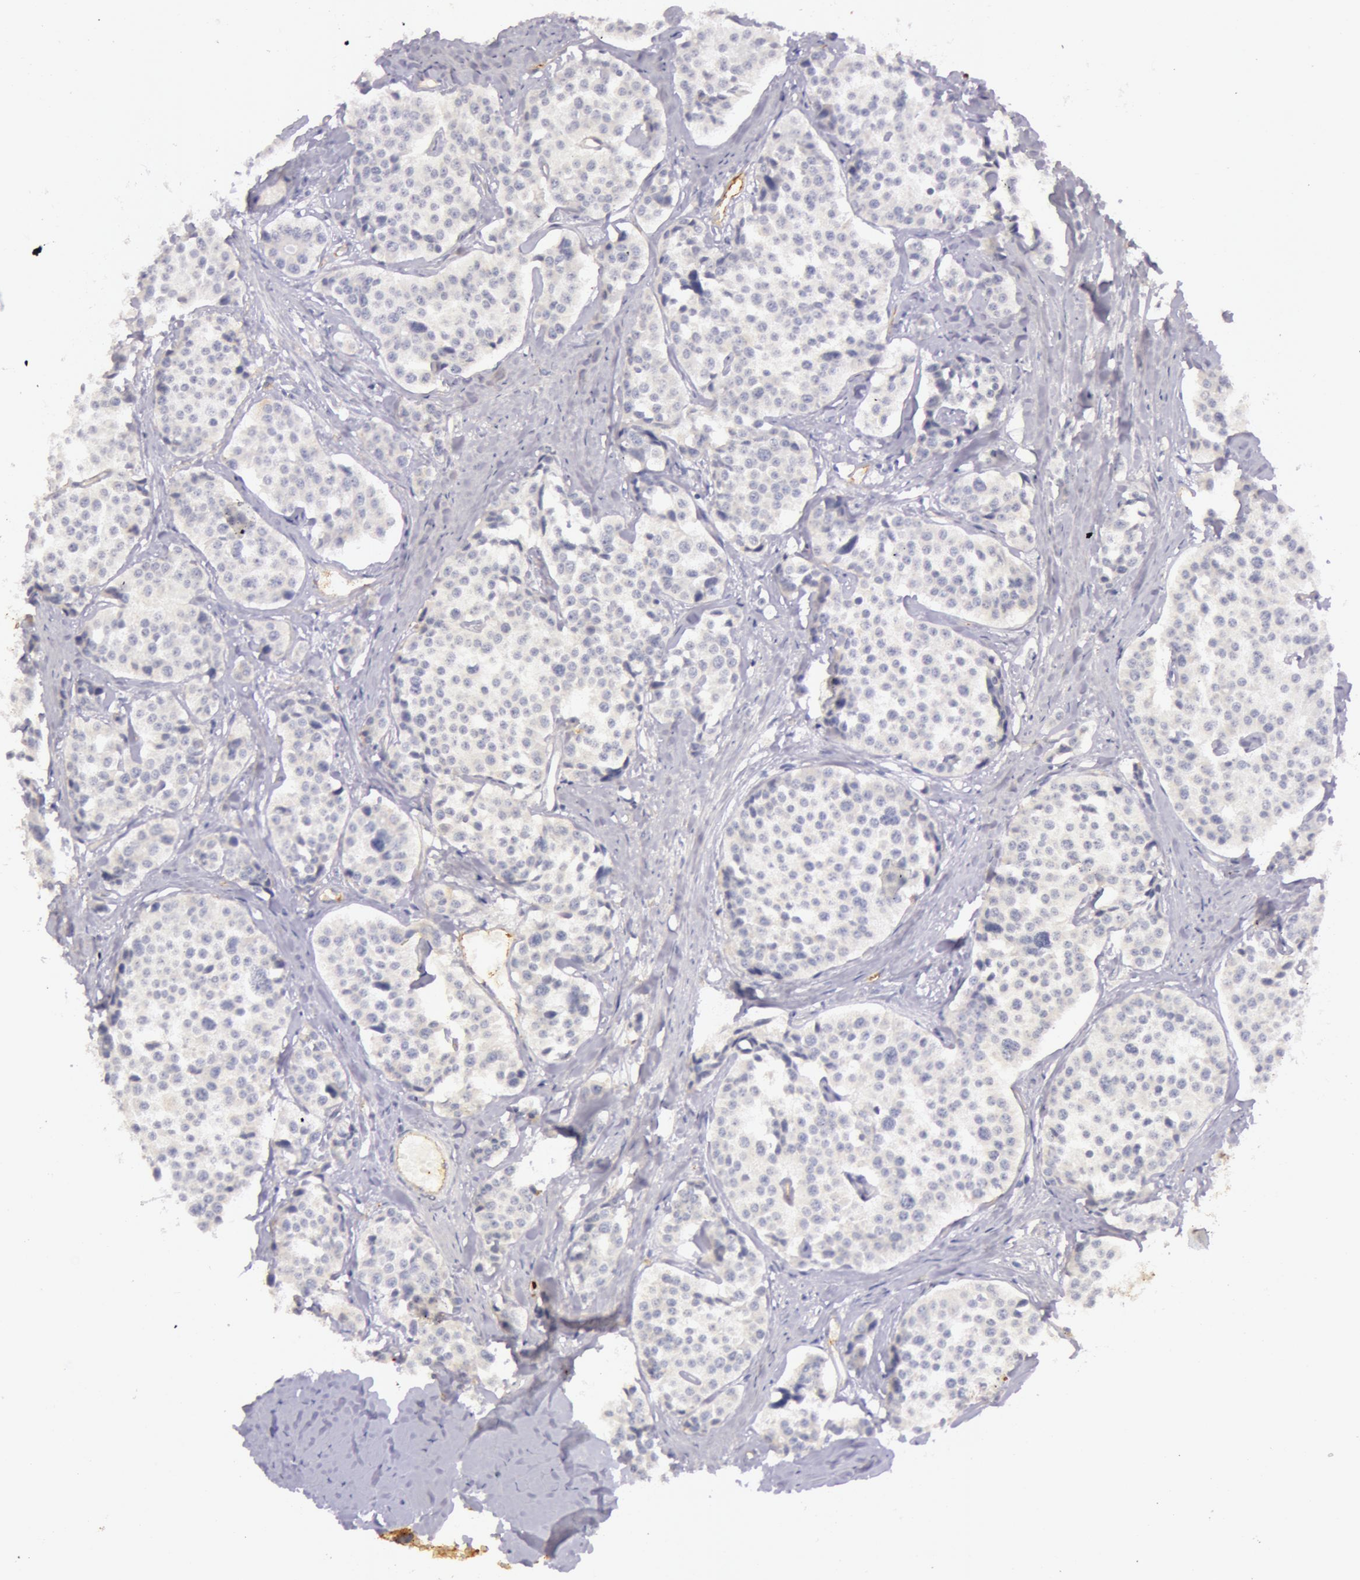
{"staining": {"intensity": "negative", "quantity": "none", "location": "none"}, "tissue": "carcinoid", "cell_type": "Tumor cells", "image_type": "cancer", "snomed": [{"axis": "morphology", "description": "Carcinoid, malignant, NOS"}, {"axis": "topography", "description": "Small intestine"}], "caption": "Malignant carcinoid stained for a protein using immunohistochemistry (IHC) demonstrates no expression tumor cells.", "gene": "C4BPA", "patient": {"sex": "male", "age": 60}}